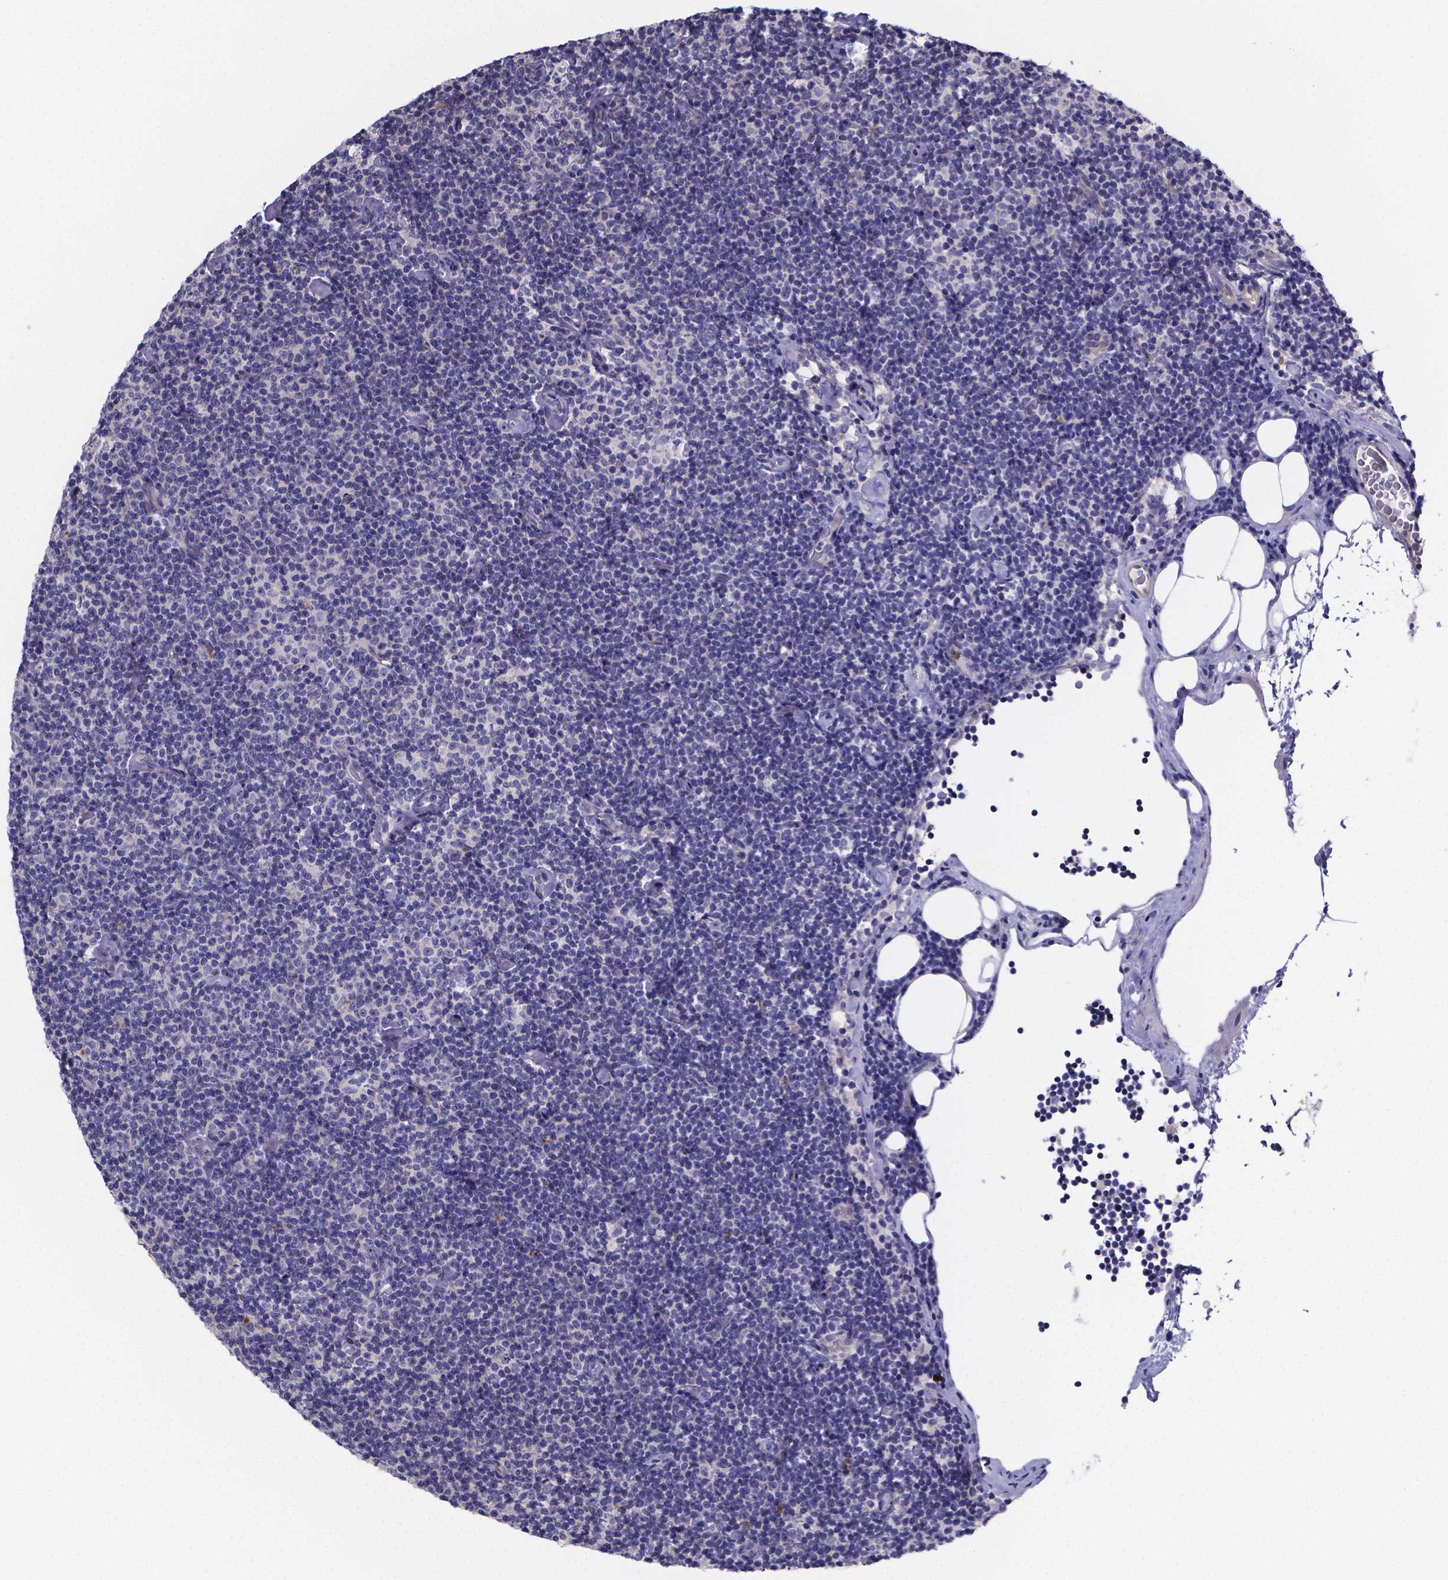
{"staining": {"intensity": "negative", "quantity": "none", "location": "none"}, "tissue": "lymphoma", "cell_type": "Tumor cells", "image_type": "cancer", "snomed": [{"axis": "morphology", "description": "Malignant lymphoma, non-Hodgkin's type, Low grade"}, {"axis": "topography", "description": "Lymph node"}], "caption": "Immunohistochemistry image of low-grade malignant lymphoma, non-Hodgkin's type stained for a protein (brown), which reveals no staining in tumor cells.", "gene": "SFRP4", "patient": {"sex": "male", "age": 81}}